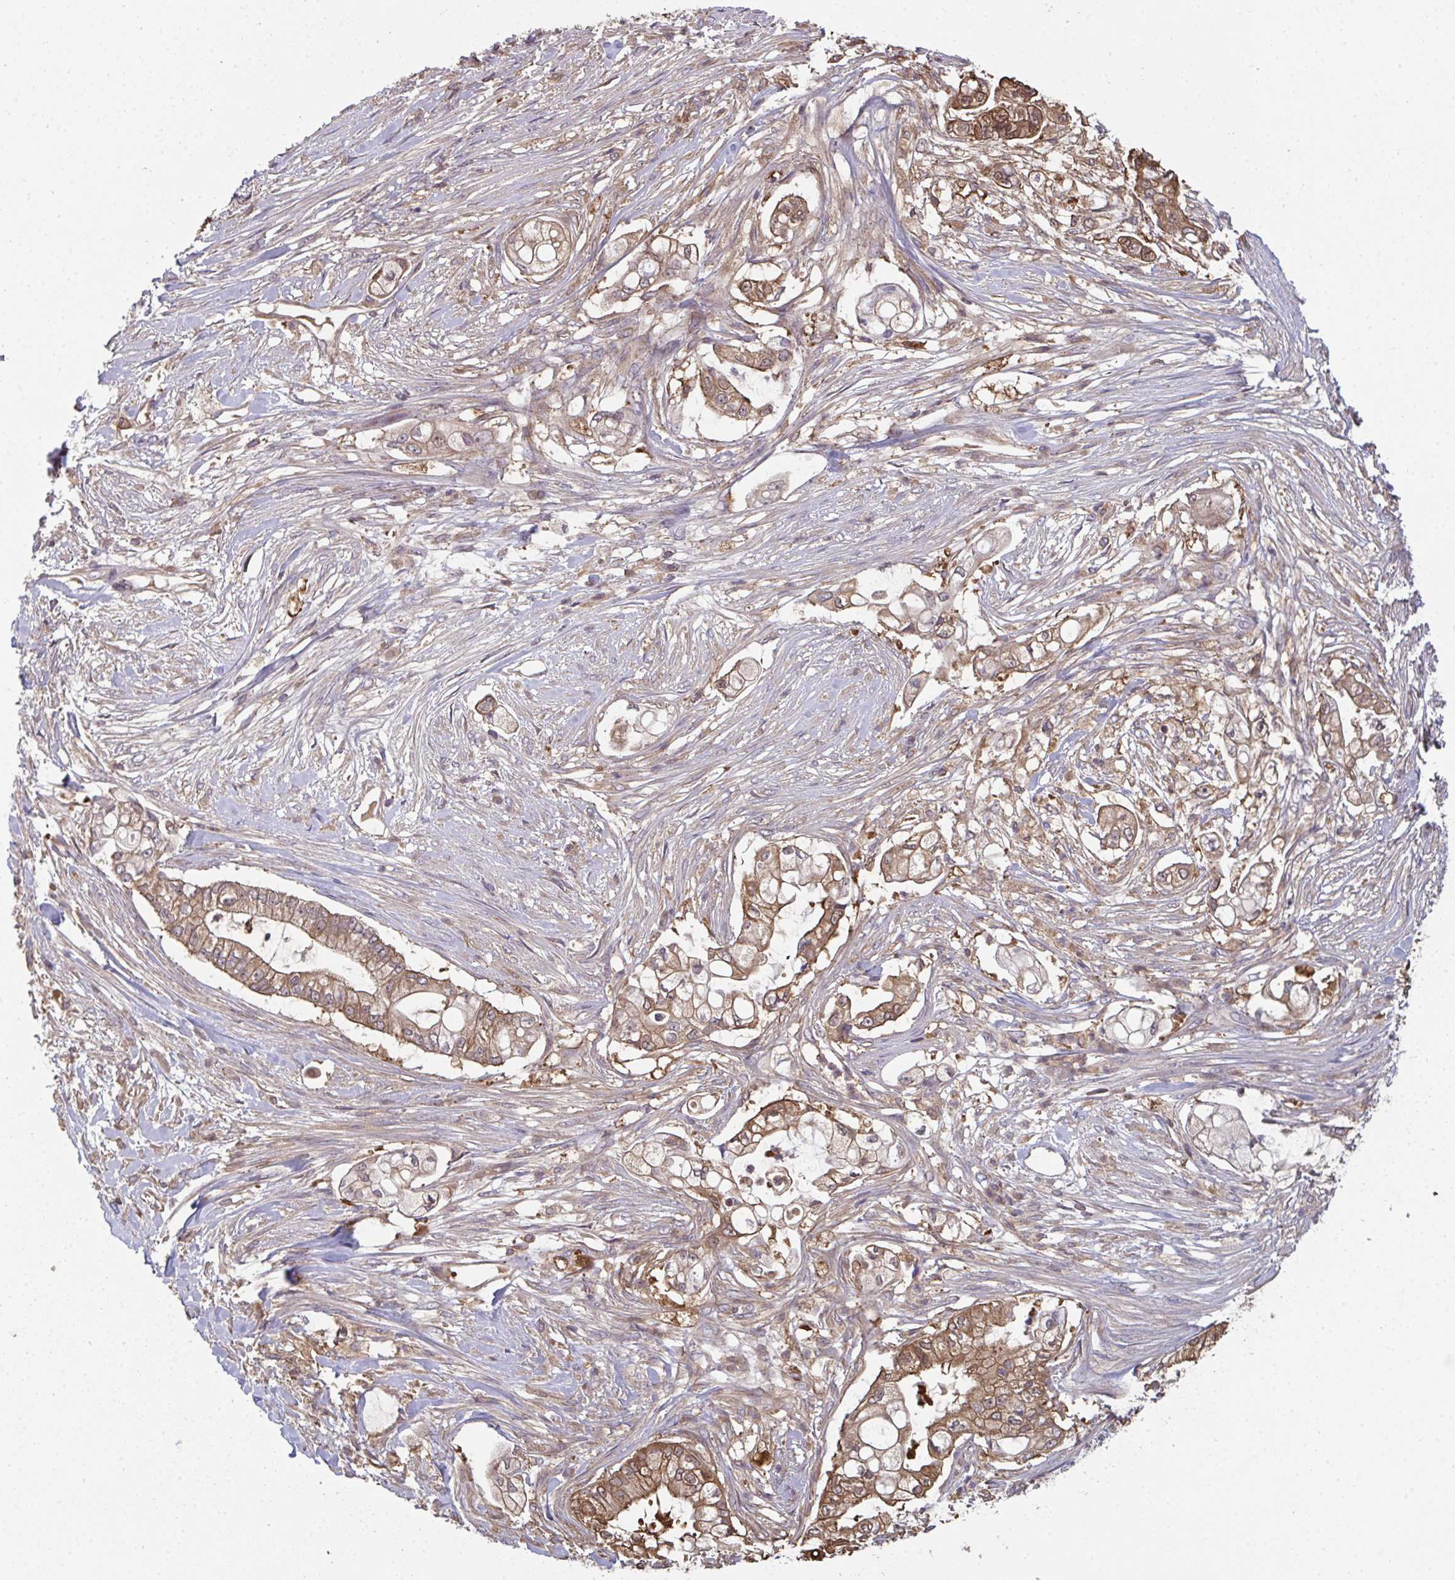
{"staining": {"intensity": "moderate", "quantity": ">75%", "location": "cytoplasmic/membranous"}, "tissue": "pancreatic cancer", "cell_type": "Tumor cells", "image_type": "cancer", "snomed": [{"axis": "morphology", "description": "Adenocarcinoma, NOS"}, {"axis": "topography", "description": "Pancreas"}], "caption": "Immunohistochemical staining of pancreatic adenocarcinoma exhibits medium levels of moderate cytoplasmic/membranous protein positivity in about >75% of tumor cells. (DAB = brown stain, brightfield microscopy at high magnification).", "gene": "TTC9C", "patient": {"sex": "female", "age": 69}}